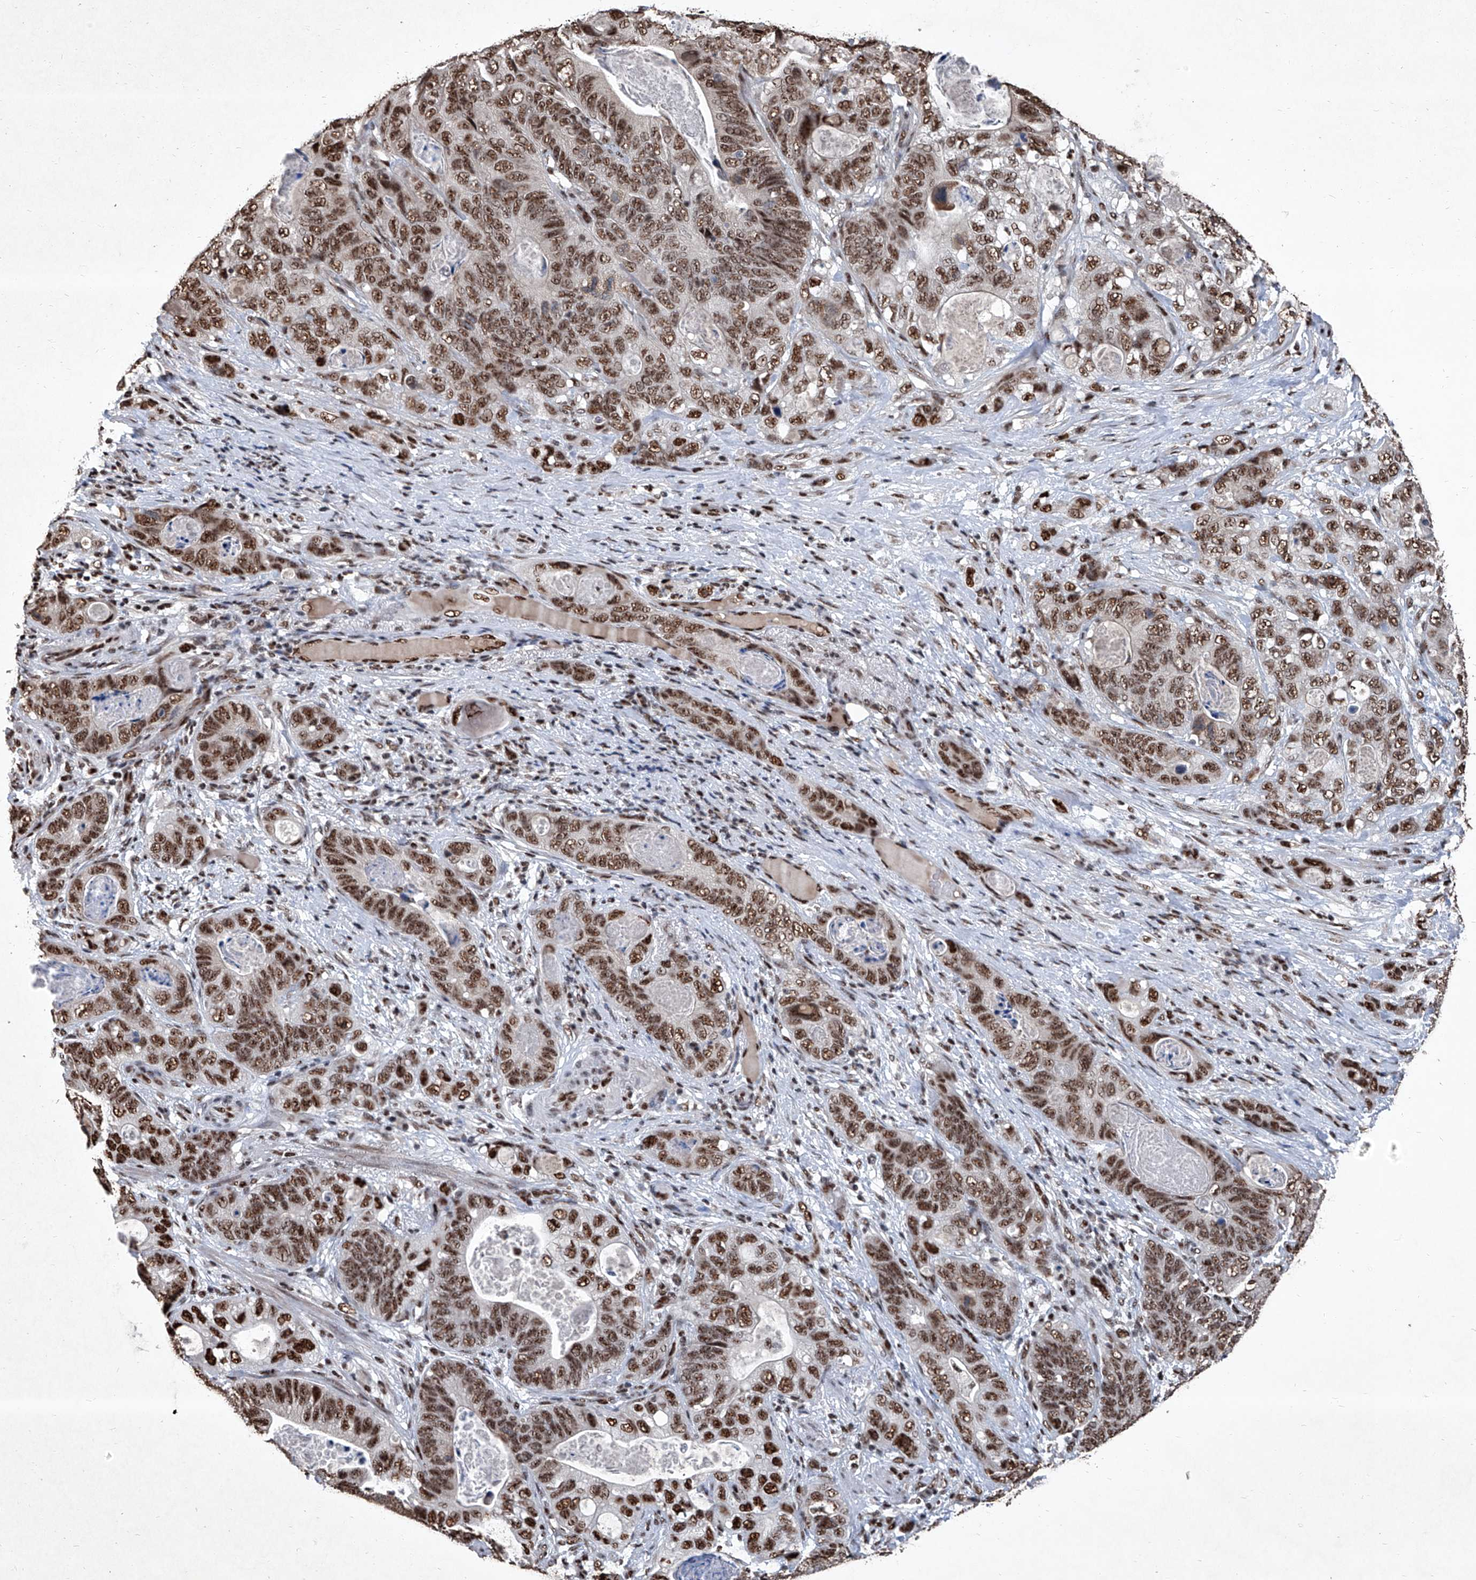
{"staining": {"intensity": "moderate", "quantity": ">75%", "location": "nuclear"}, "tissue": "stomach cancer", "cell_type": "Tumor cells", "image_type": "cancer", "snomed": [{"axis": "morphology", "description": "Normal tissue, NOS"}, {"axis": "morphology", "description": "Adenocarcinoma, NOS"}, {"axis": "topography", "description": "Stomach"}], "caption": "Brown immunohistochemical staining in human adenocarcinoma (stomach) reveals moderate nuclear positivity in about >75% of tumor cells.", "gene": "DDX39B", "patient": {"sex": "female", "age": 89}}